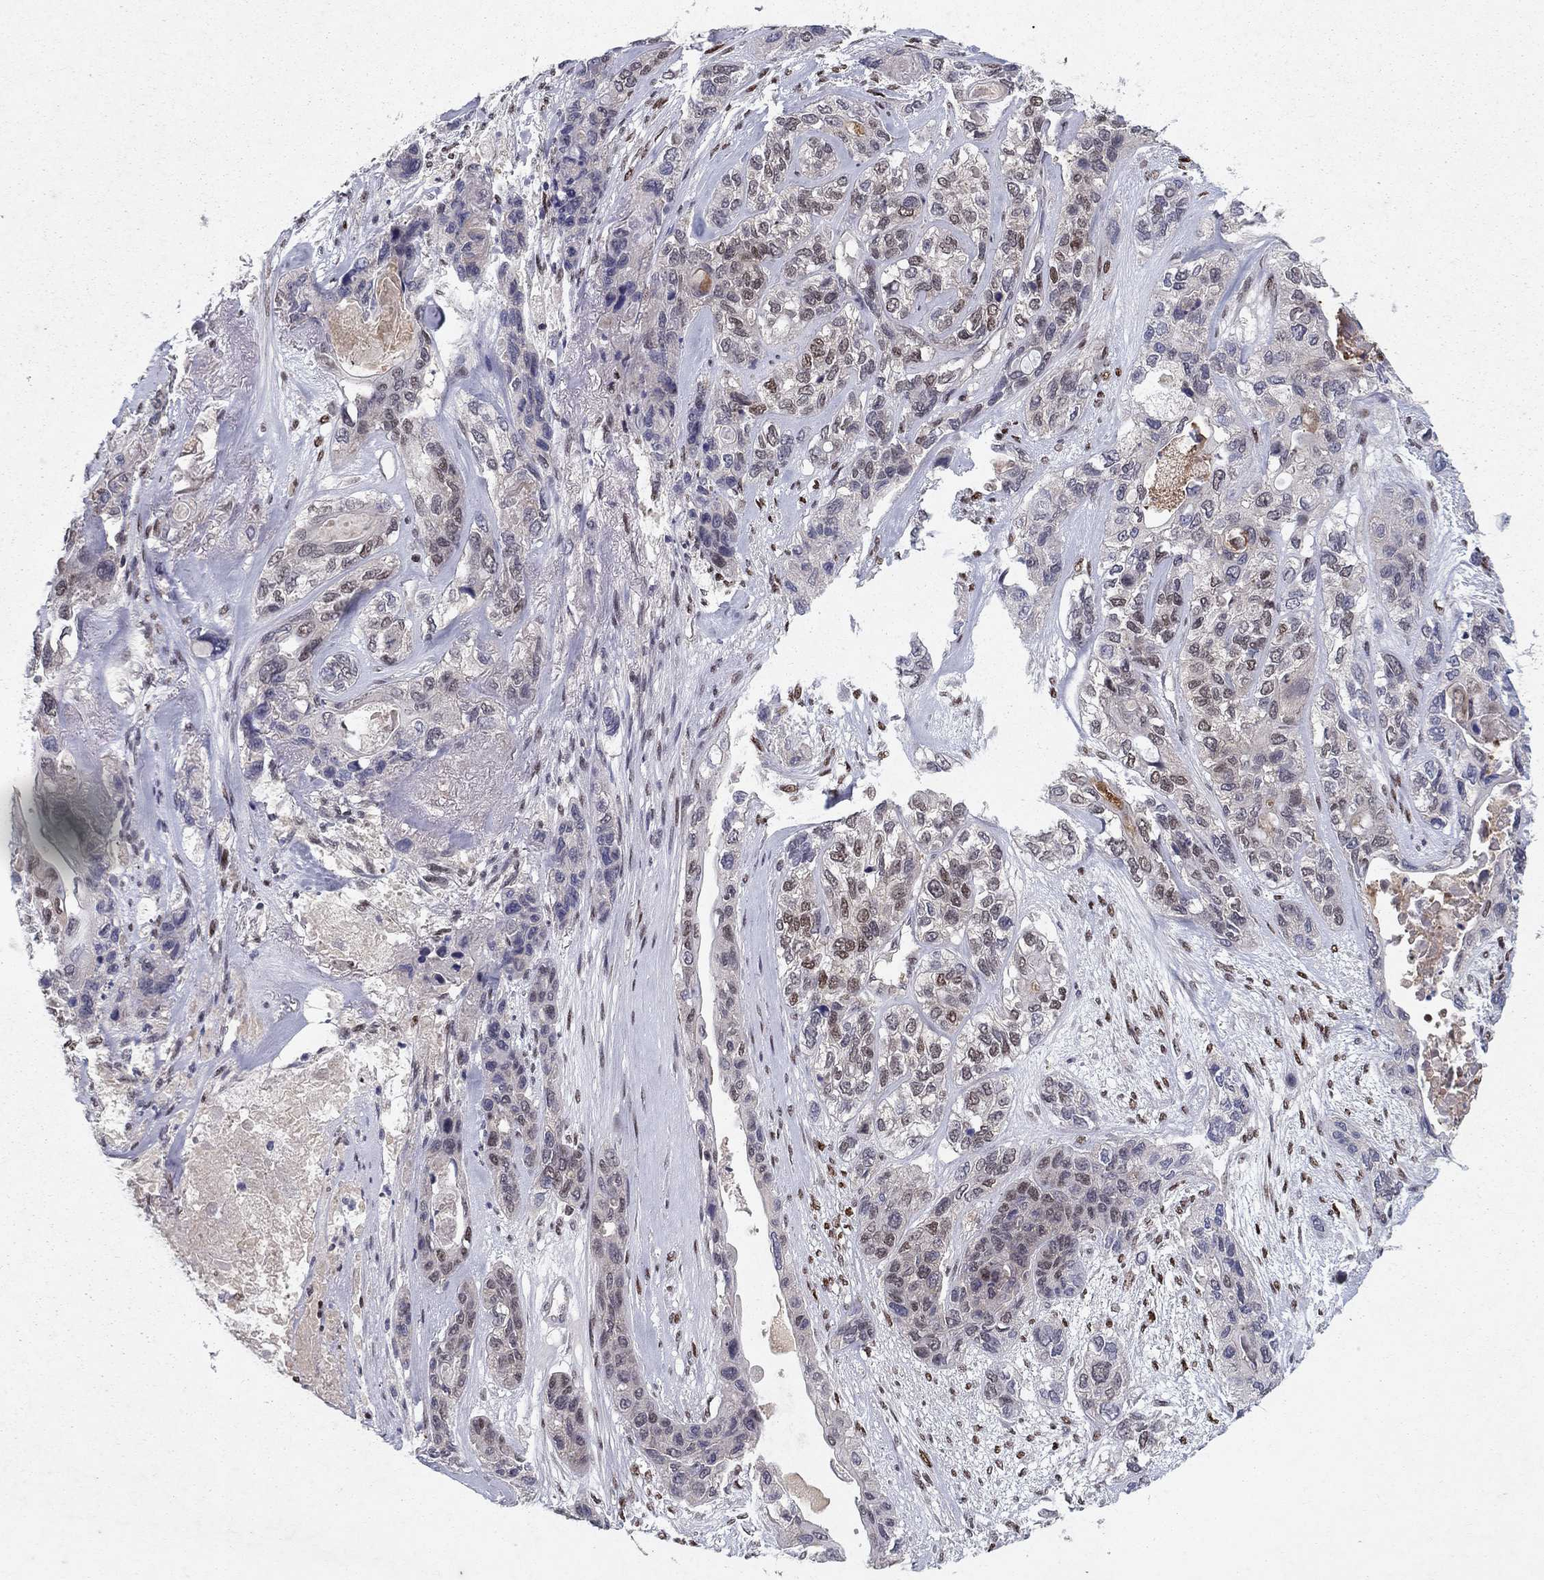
{"staining": {"intensity": "moderate", "quantity": "<25%", "location": "nuclear"}, "tissue": "lung cancer", "cell_type": "Tumor cells", "image_type": "cancer", "snomed": [{"axis": "morphology", "description": "Squamous cell carcinoma, NOS"}, {"axis": "topography", "description": "Lung"}], "caption": "Protein expression analysis of squamous cell carcinoma (lung) exhibits moderate nuclear positivity in about <25% of tumor cells.", "gene": "CRTC1", "patient": {"sex": "female", "age": 70}}